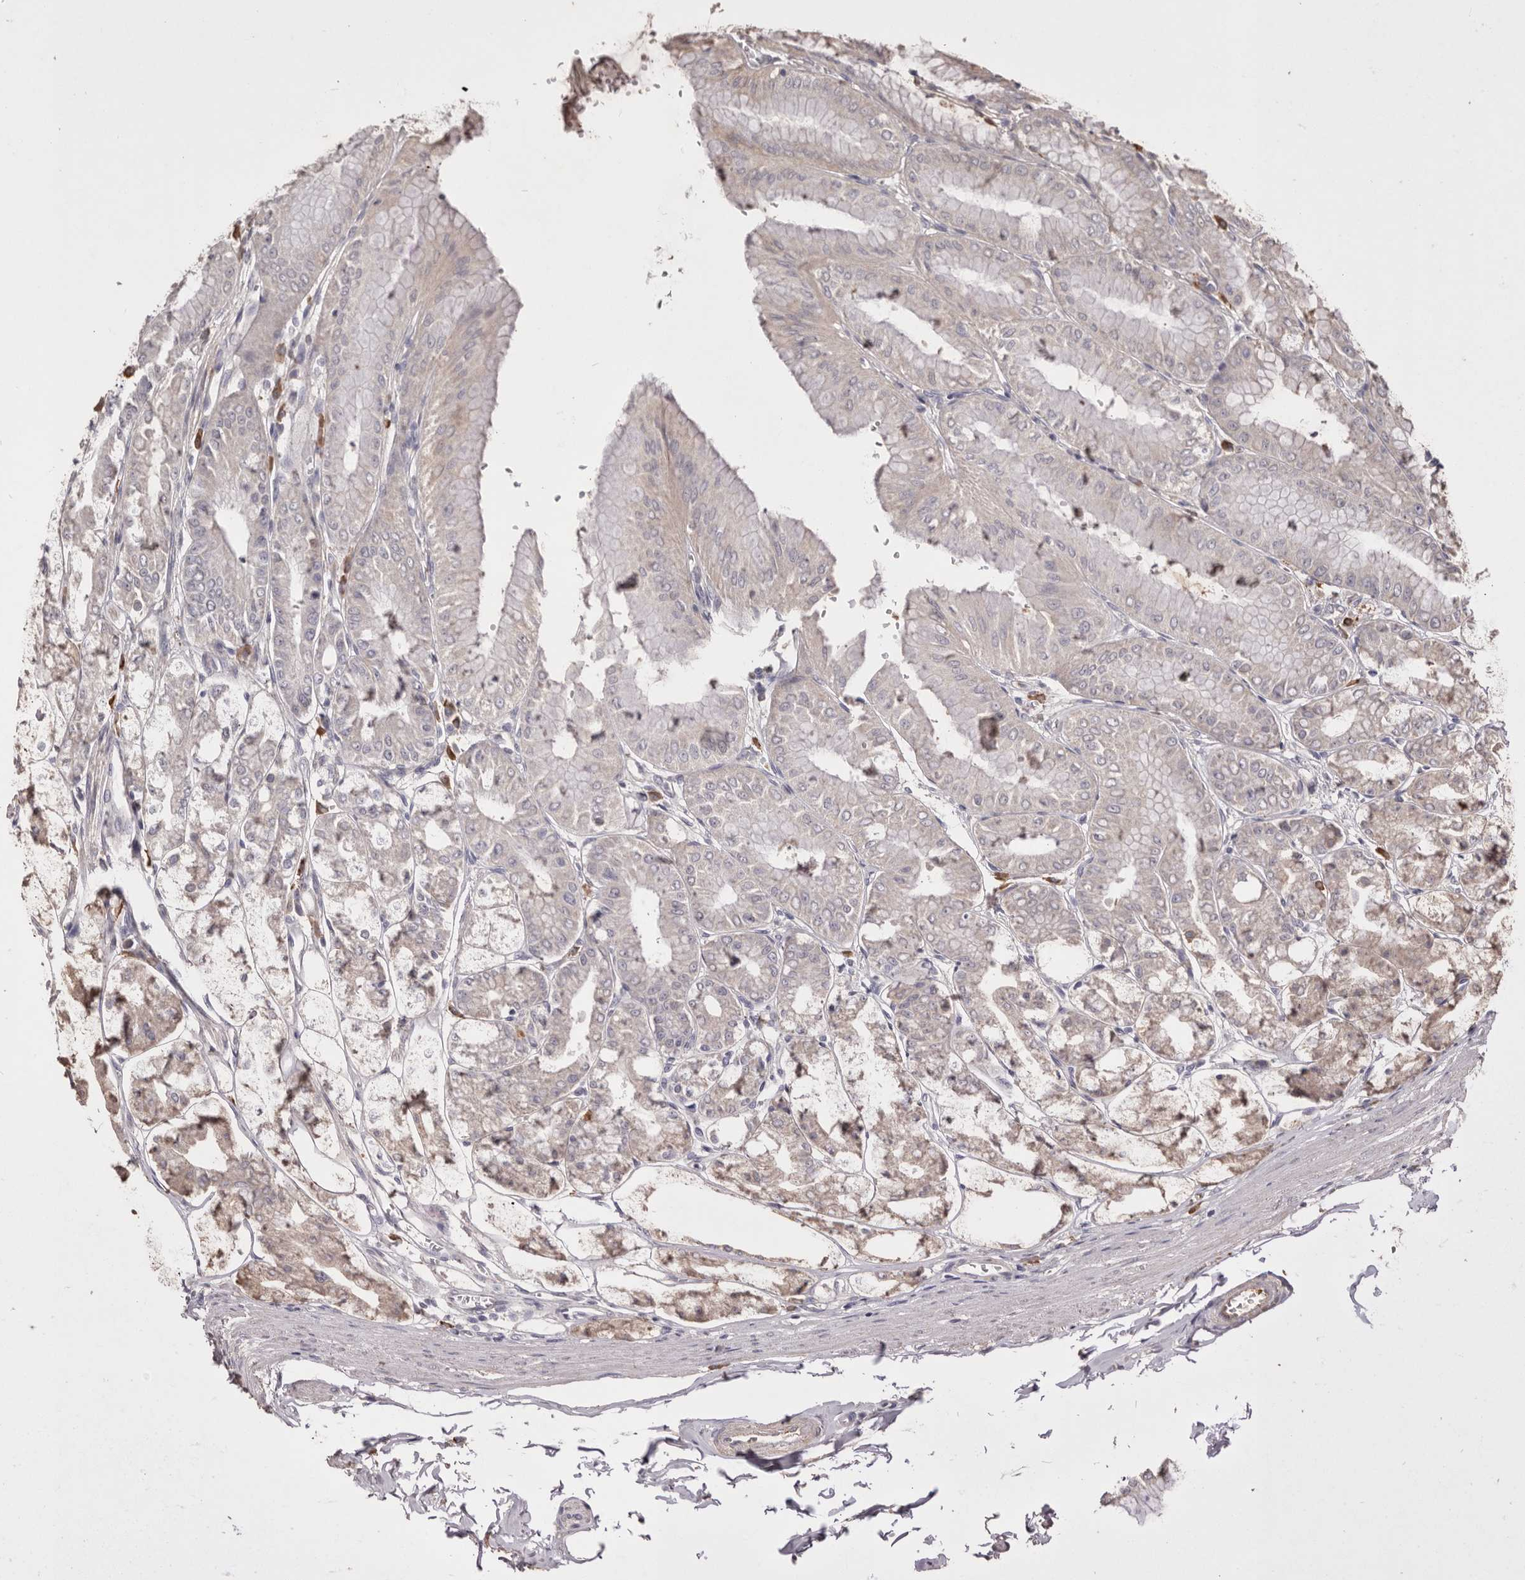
{"staining": {"intensity": "negative", "quantity": "none", "location": "none"}, "tissue": "stomach", "cell_type": "Glandular cells", "image_type": "normal", "snomed": [{"axis": "morphology", "description": "Normal tissue, NOS"}, {"axis": "topography", "description": "Stomach, lower"}], "caption": "Immunohistochemical staining of normal human stomach shows no significant expression in glandular cells. (DAB (3,3'-diaminobenzidine) IHC visualized using brightfield microscopy, high magnification).", "gene": "HCAR2", "patient": {"sex": "male", "age": 71}}